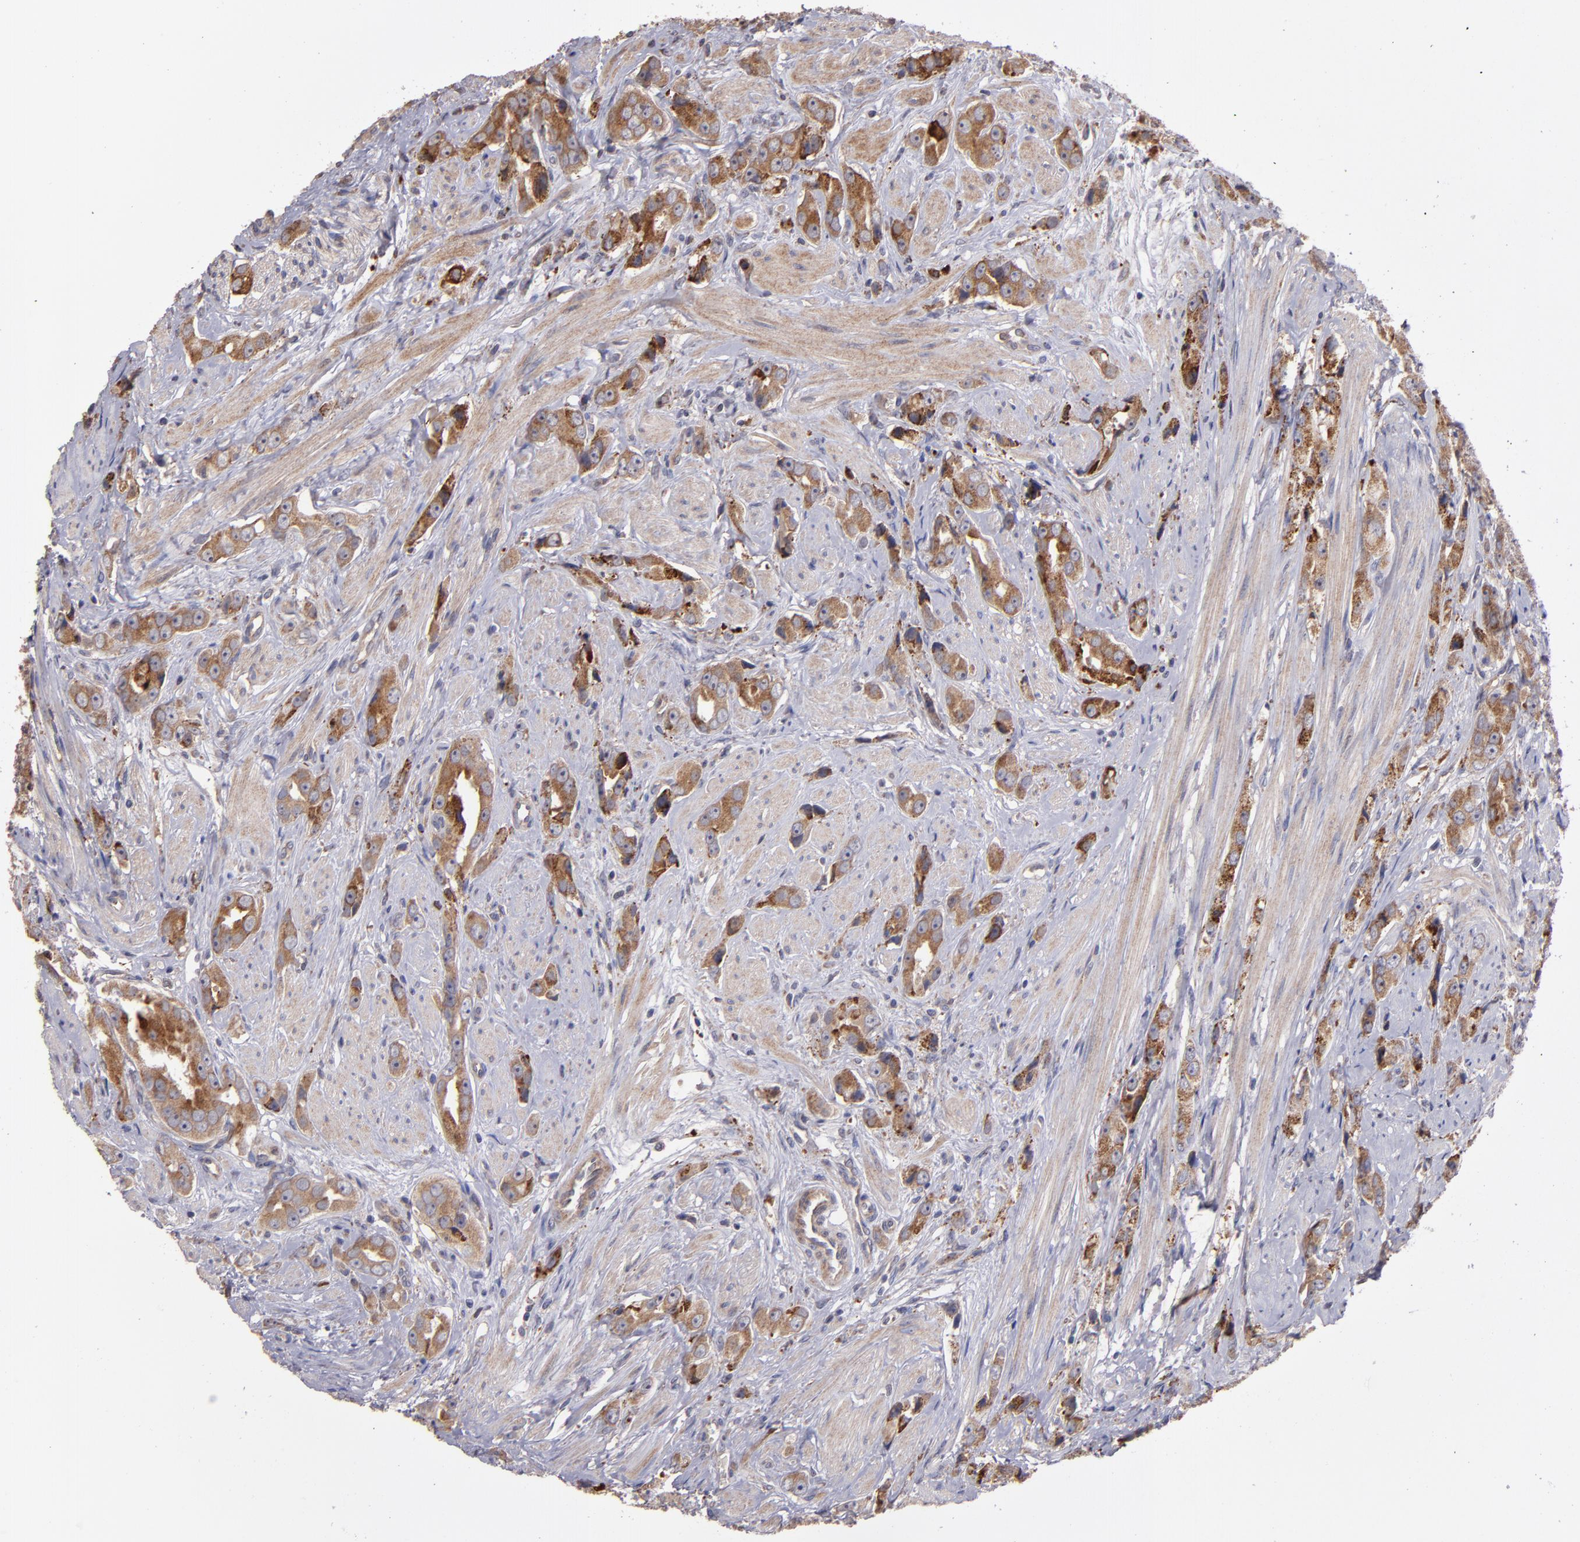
{"staining": {"intensity": "moderate", "quantity": ">75%", "location": "cytoplasmic/membranous"}, "tissue": "prostate cancer", "cell_type": "Tumor cells", "image_type": "cancer", "snomed": [{"axis": "morphology", "description": "Adenocarcinoma, Medium grade"}, {"axis": "topography", "description": "Prostate"}], "caption": "A photomicrograph of human prostate medium-grade adenocarcinoma stained for a protein shows moderate cytoplasmic/membranous brown staining in tumor cells.", "gene": "IFIH1", "patient": {"sex": "male", "age": 53}}